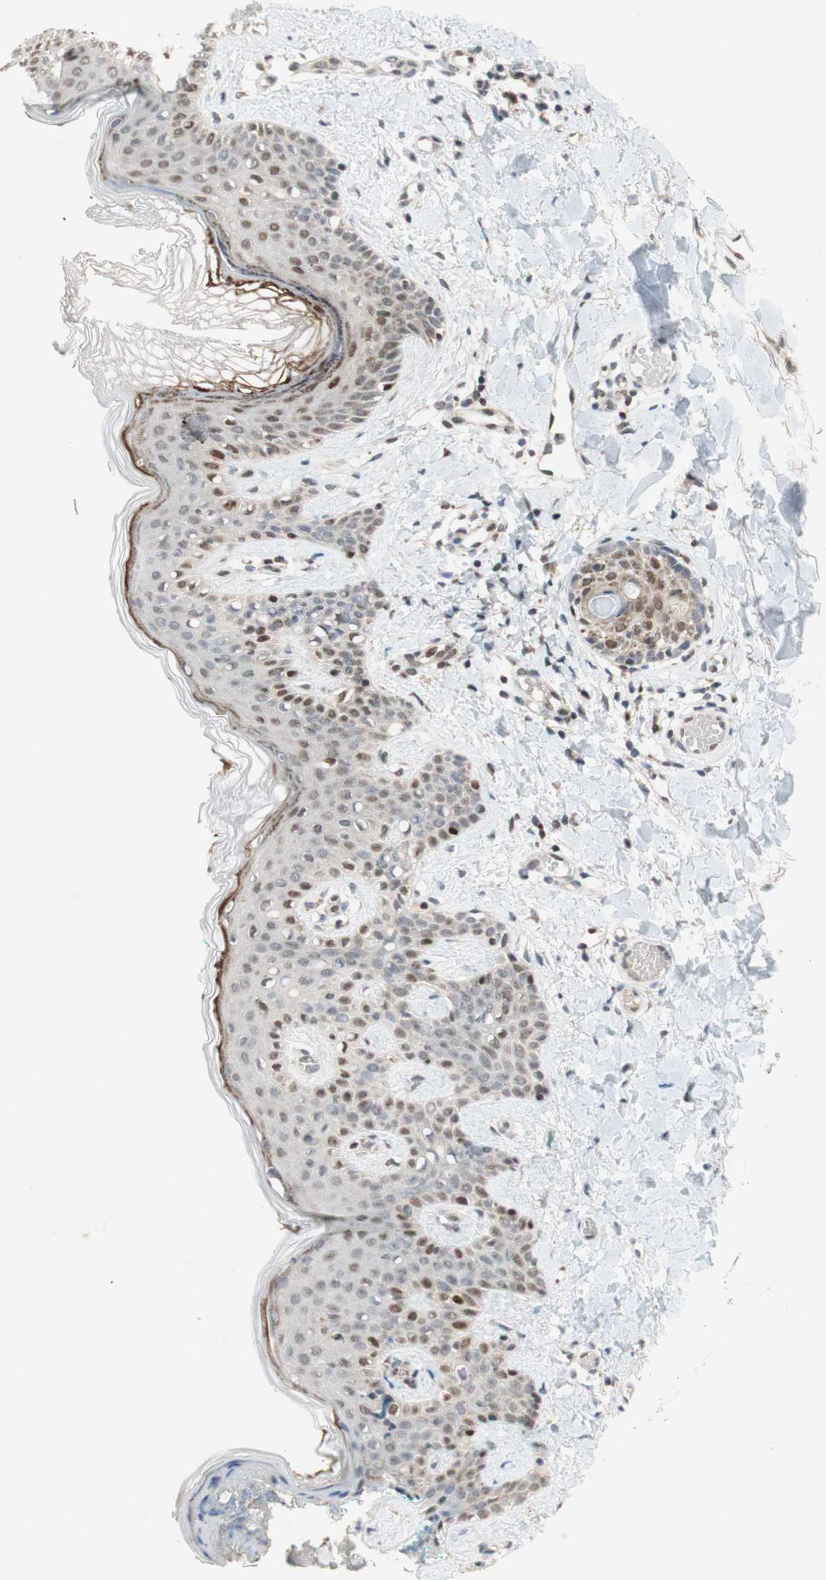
{"staining": {"intensity": "moderate", "quantity": ">75%", "location": "nuclear"}, "tissue": "skin", "cell_type": "Fibroblasts", "image_type": "normal", "snomed": [{"axis": "morphology", "description": "Normal tissue, NOS"}, {"axis": "topography", "description": "Skin"}], "caption": "Immunohistochemistry (DAB (3,3'-diaminobenzidine)) staining of benign human skin reveals moderate nuclear protein positivity in approximately >75% of fibroblasts.", "gene": "DNMT3A", "patient": {"sex": "male", "age": 16}}